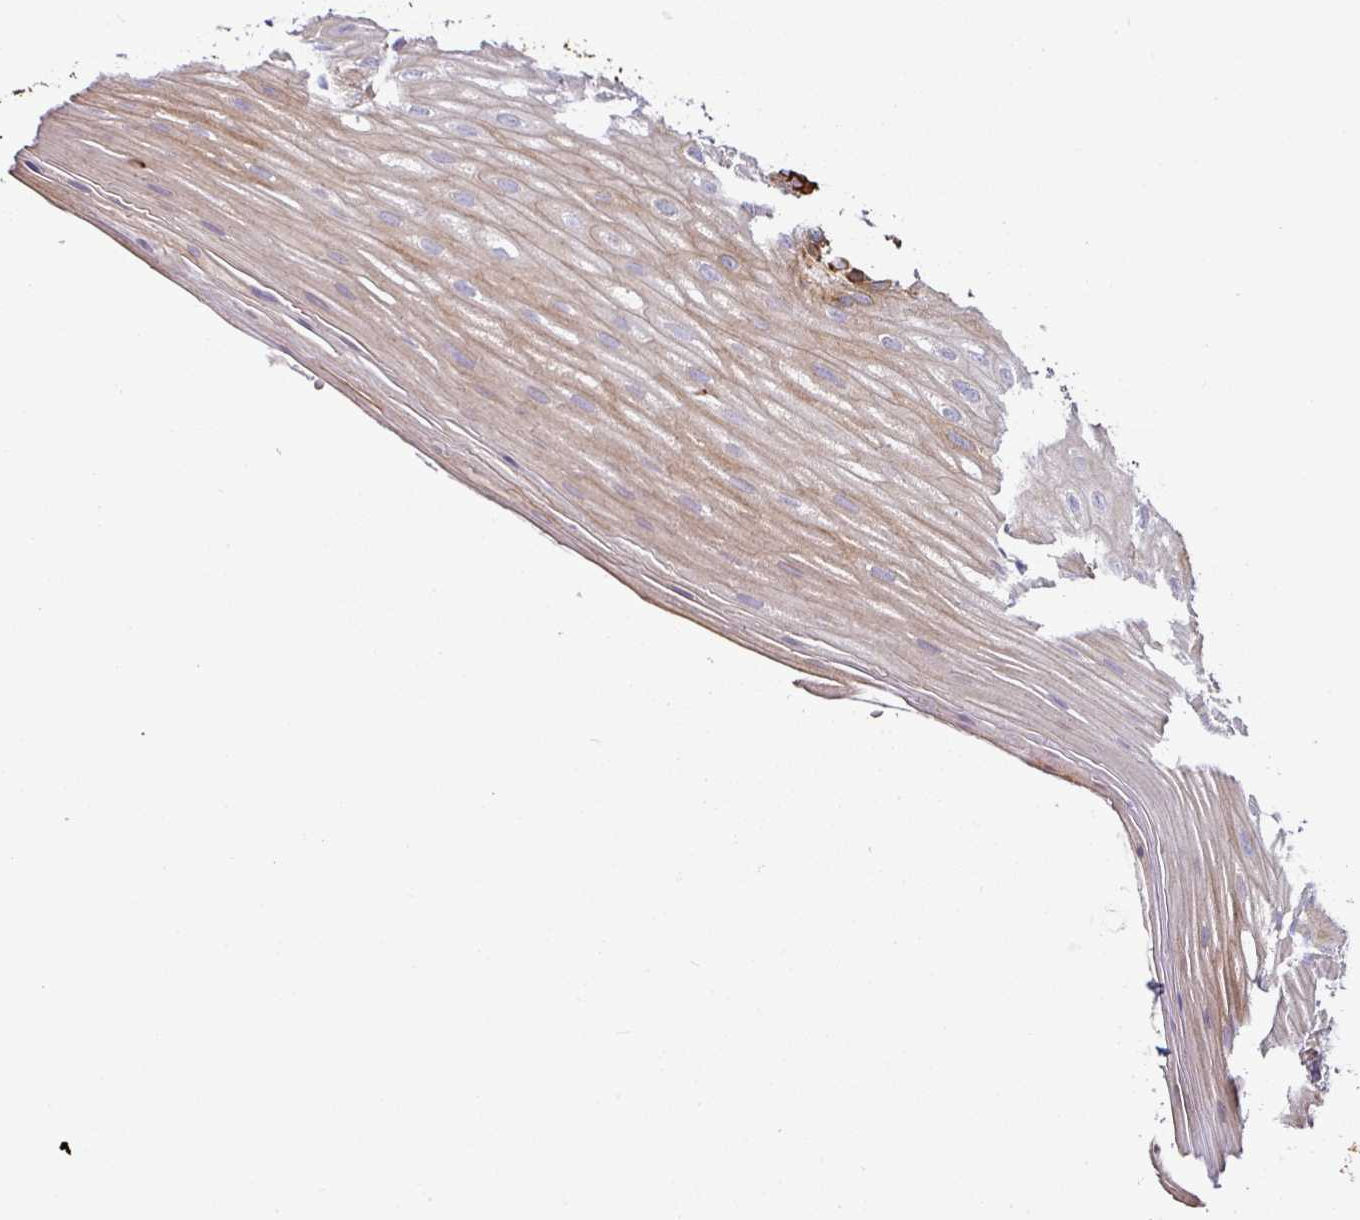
{"staining": {"intensity": "strong", "quantity": "<25%", "location": "cytoplasmic/membranous"}, "tissue": "oral mucosa", "cell_type": "Squamous epithelial cells", "image_type": "normal", "snomed": [{"axis": "morphology", "description": "Normal tissue, NOS"}, {"axis": "topography", "description": "Oral tissue"}], "caption": "A brown stain shows strong cytoplasmic/membranous positivity of a protein in squamous epithelial cells of benign oral mucosa. The staining was performed using DAB to visualize the protein expression in brown, while the nuclei were stained in blue with hematoxylin (Magnification: 20x).", "gene": "ZNF268", "patient": {"sex": "female", "age": 67}}